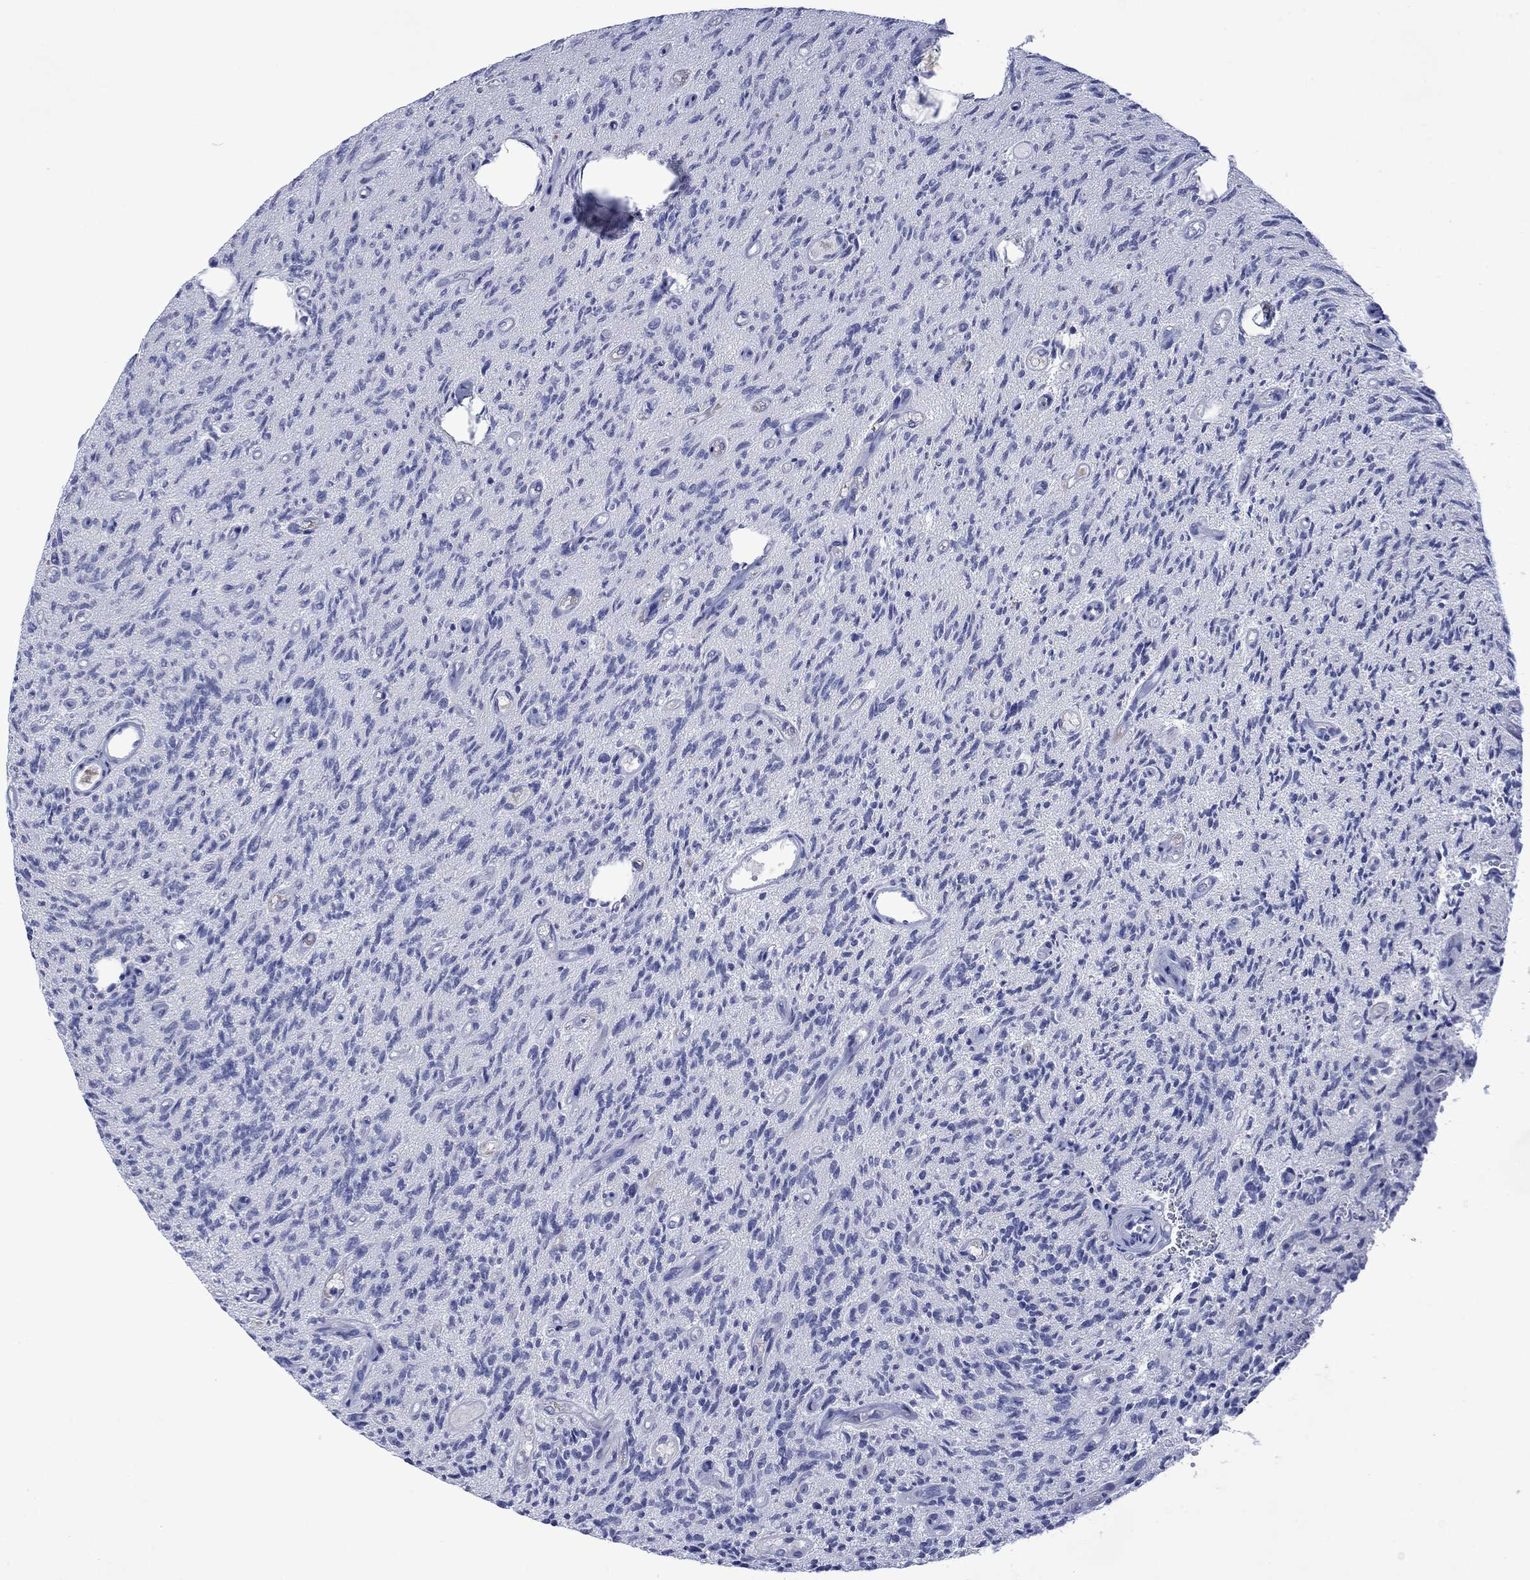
{"staining": {"intensity": "negative", "quantity": "none", "location": "none"}, "tissue": "glioma", "cell_type": "Tumor cells", "image_type": "cancer", "snomed": [{"axis": "morphology", "description": "Glioma, malignant, High grade"}, {"axis": "topography", "description": "Brain"}], "caption": "High magnification brightfield microscopy of malignant high-grade glioma stained with DAB (brown) and counterstained with hematoxylin (blue): tumor cells show no significant staining. (DAB (3,3'-diaminobenzidine) immunohistochemistry, high magnification).", "gene": "AGL", "patient": {"sex": "male", "age": 64}}